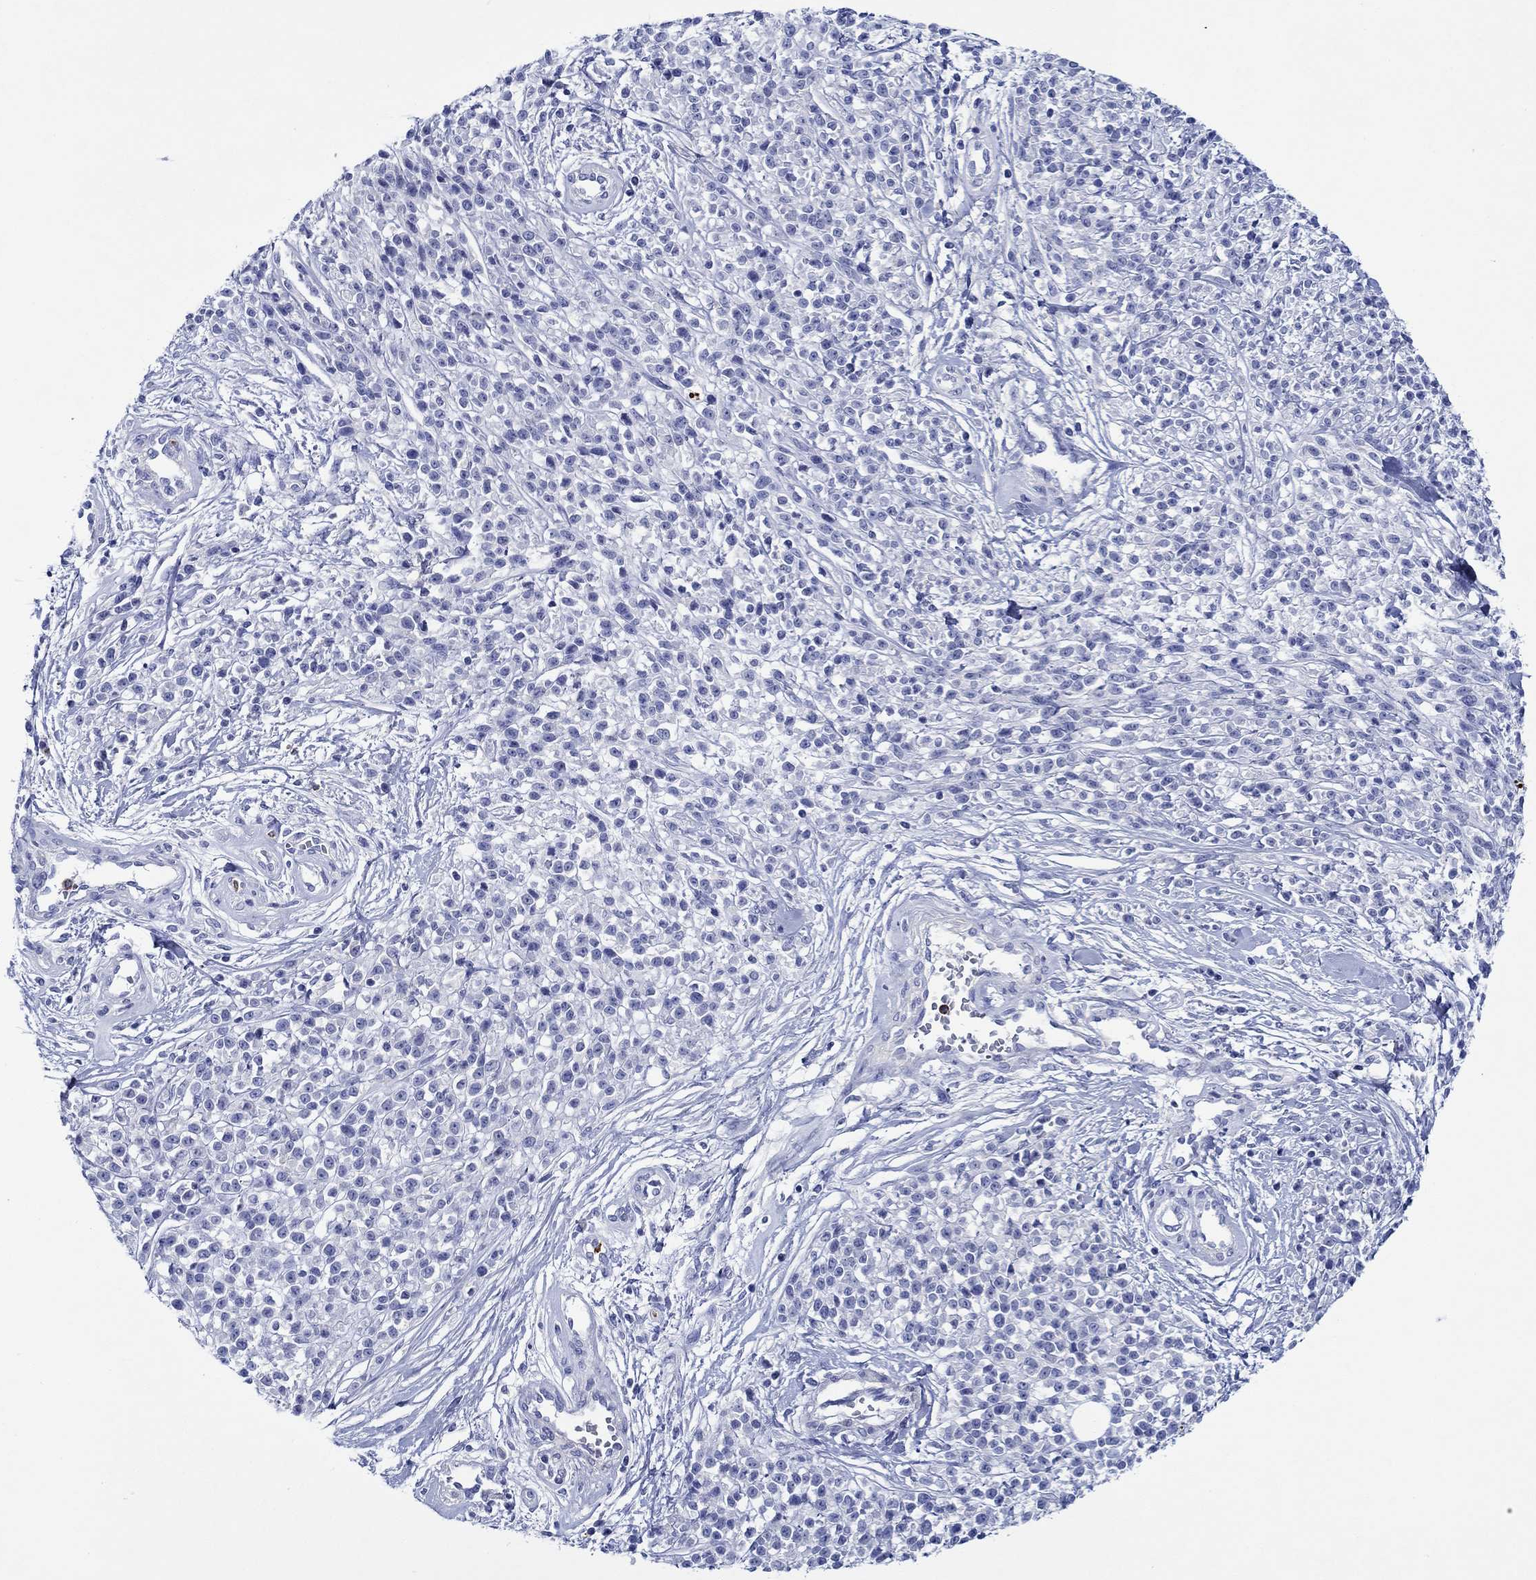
{"staining": {"intensity": "negative", "quantity": "none", "location": "none"}, "tissue": "melanoma", "cell_type": "Tumor cells", "image_type": "cancer", "snomed": [{"axis": "morphology", "description": "Malignant melanoma, NOS"}, {"axis": "topography", "description": "Skin"}, {"axis": "topography", "description": "Skin of trunk"}], "caption": "IHC micrograph of human malignant melanoma stained for a protein (brown), which reveals no staining in tumor cells.", "gene": "EPX", "patient": {"sex": "male", "age": 74}}